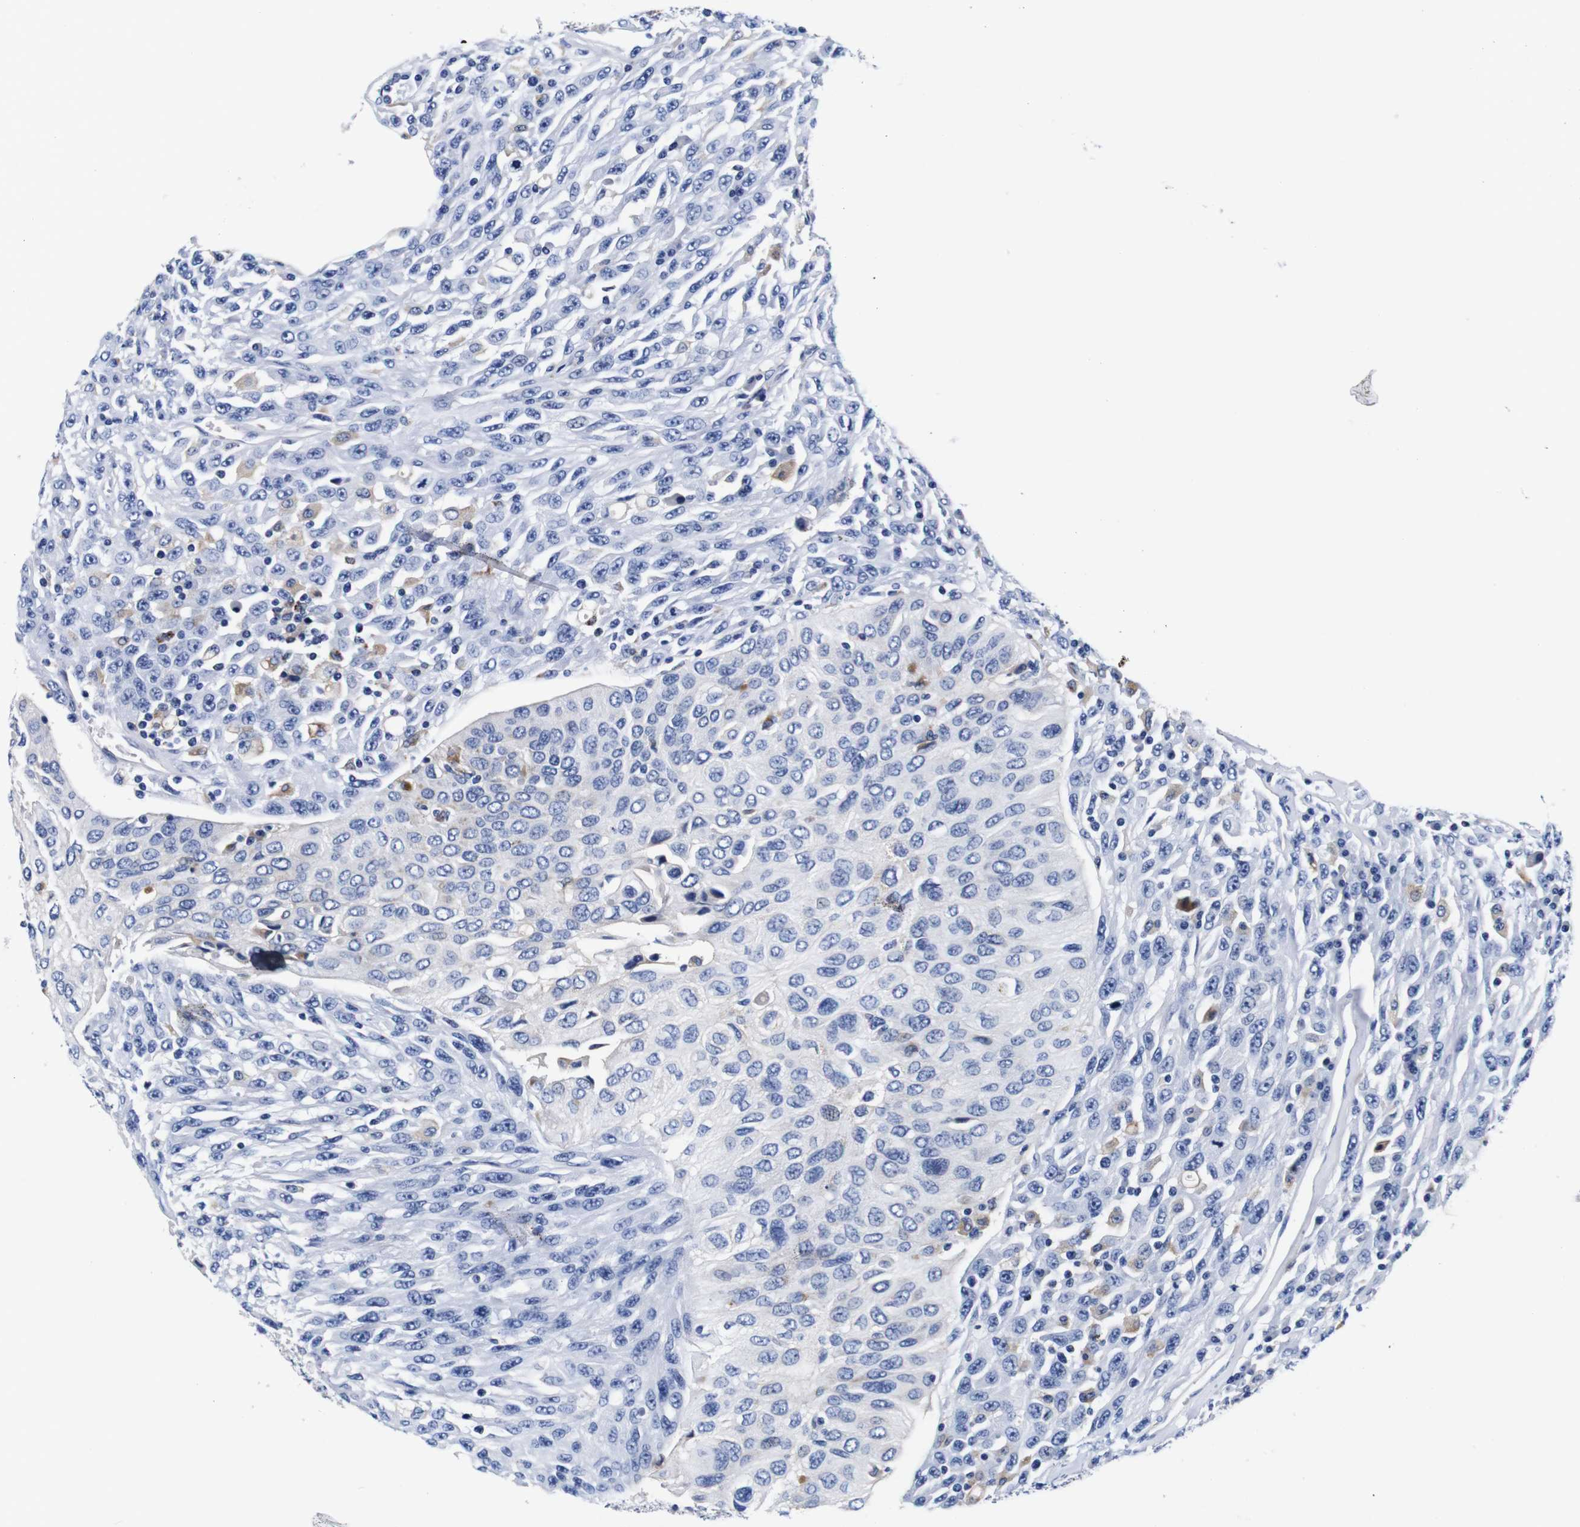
{"staining": {"intensity": "negative", "quantity": "none", "location": "none"}, "tissue": "urothelial cancer", "cell_type": "Tumor cells", "image_type": "cancer", "snomed": [{"axis": "morphology", "description": "Urothelial carcinoma, High grade"}, {"axis": "topography", "description": "Urinary bladder"}], "caption": "DAB (3,3'-diaminobenzidine) immunohistochemical staining of human urothelial cancer exhibits no significant staining in tumor cells. (Brightfield microscopy of DAB immunohistochemistry at high magnification).", "gene": "HLA-DMB", "patient": {"sex": "male", "age": 66}}